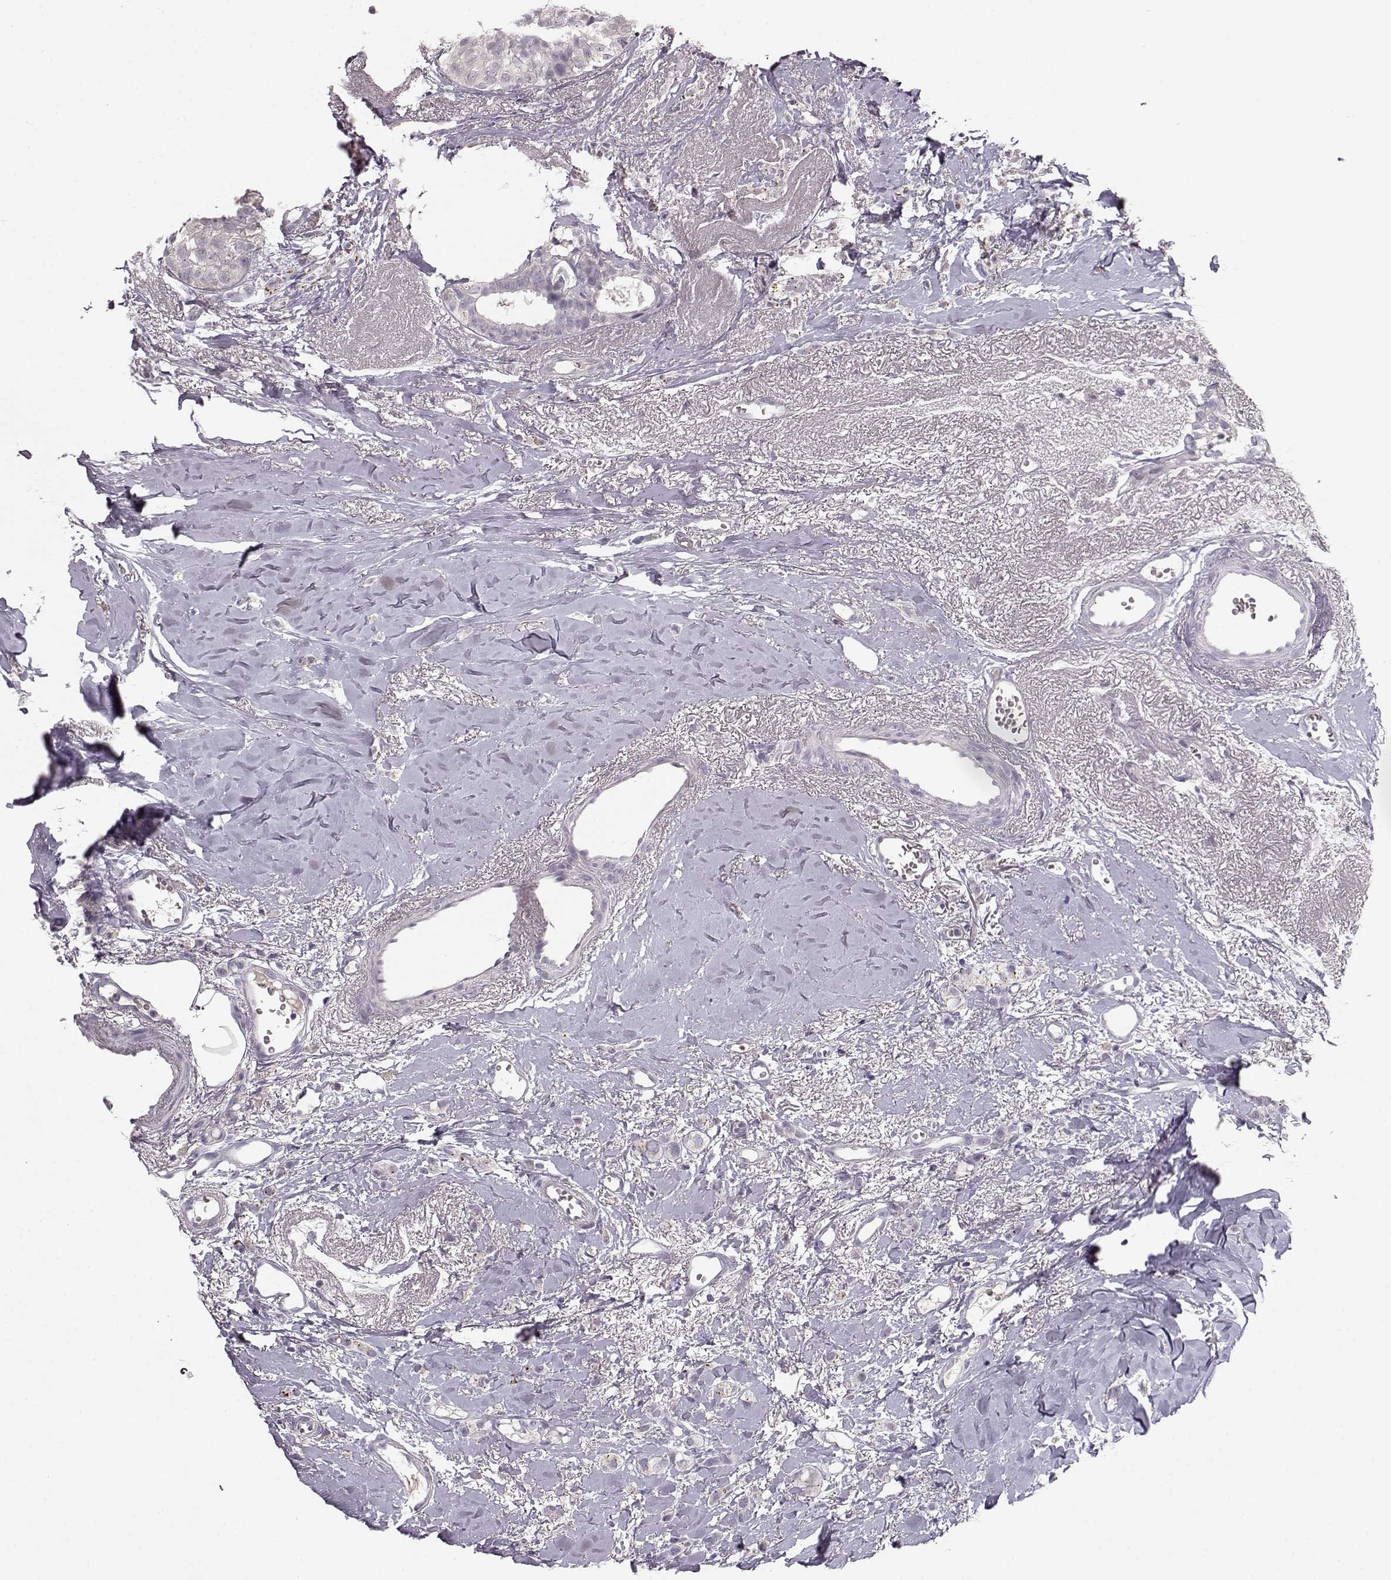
{"staining": {"intensity": "negative", "quantity": "none", "location": "none"}, "tissue": "breast cancer", "cell_type": "Tumor cells", "image_type": "cancer", "snomed": [{"axis": "morphology", "description": "Duct carcinoma"}, {"axis": "topography", "description": "Breast"}], "caption": "Immunohistochemistry image of neoplastic tissue: breast cancer stained with DAB (3,3'-diaminobenzidine) reveals no significant protein positivity in tumor cells.", "gene": "BFSP2", "patient": {"sex": "female", "age": 85}}